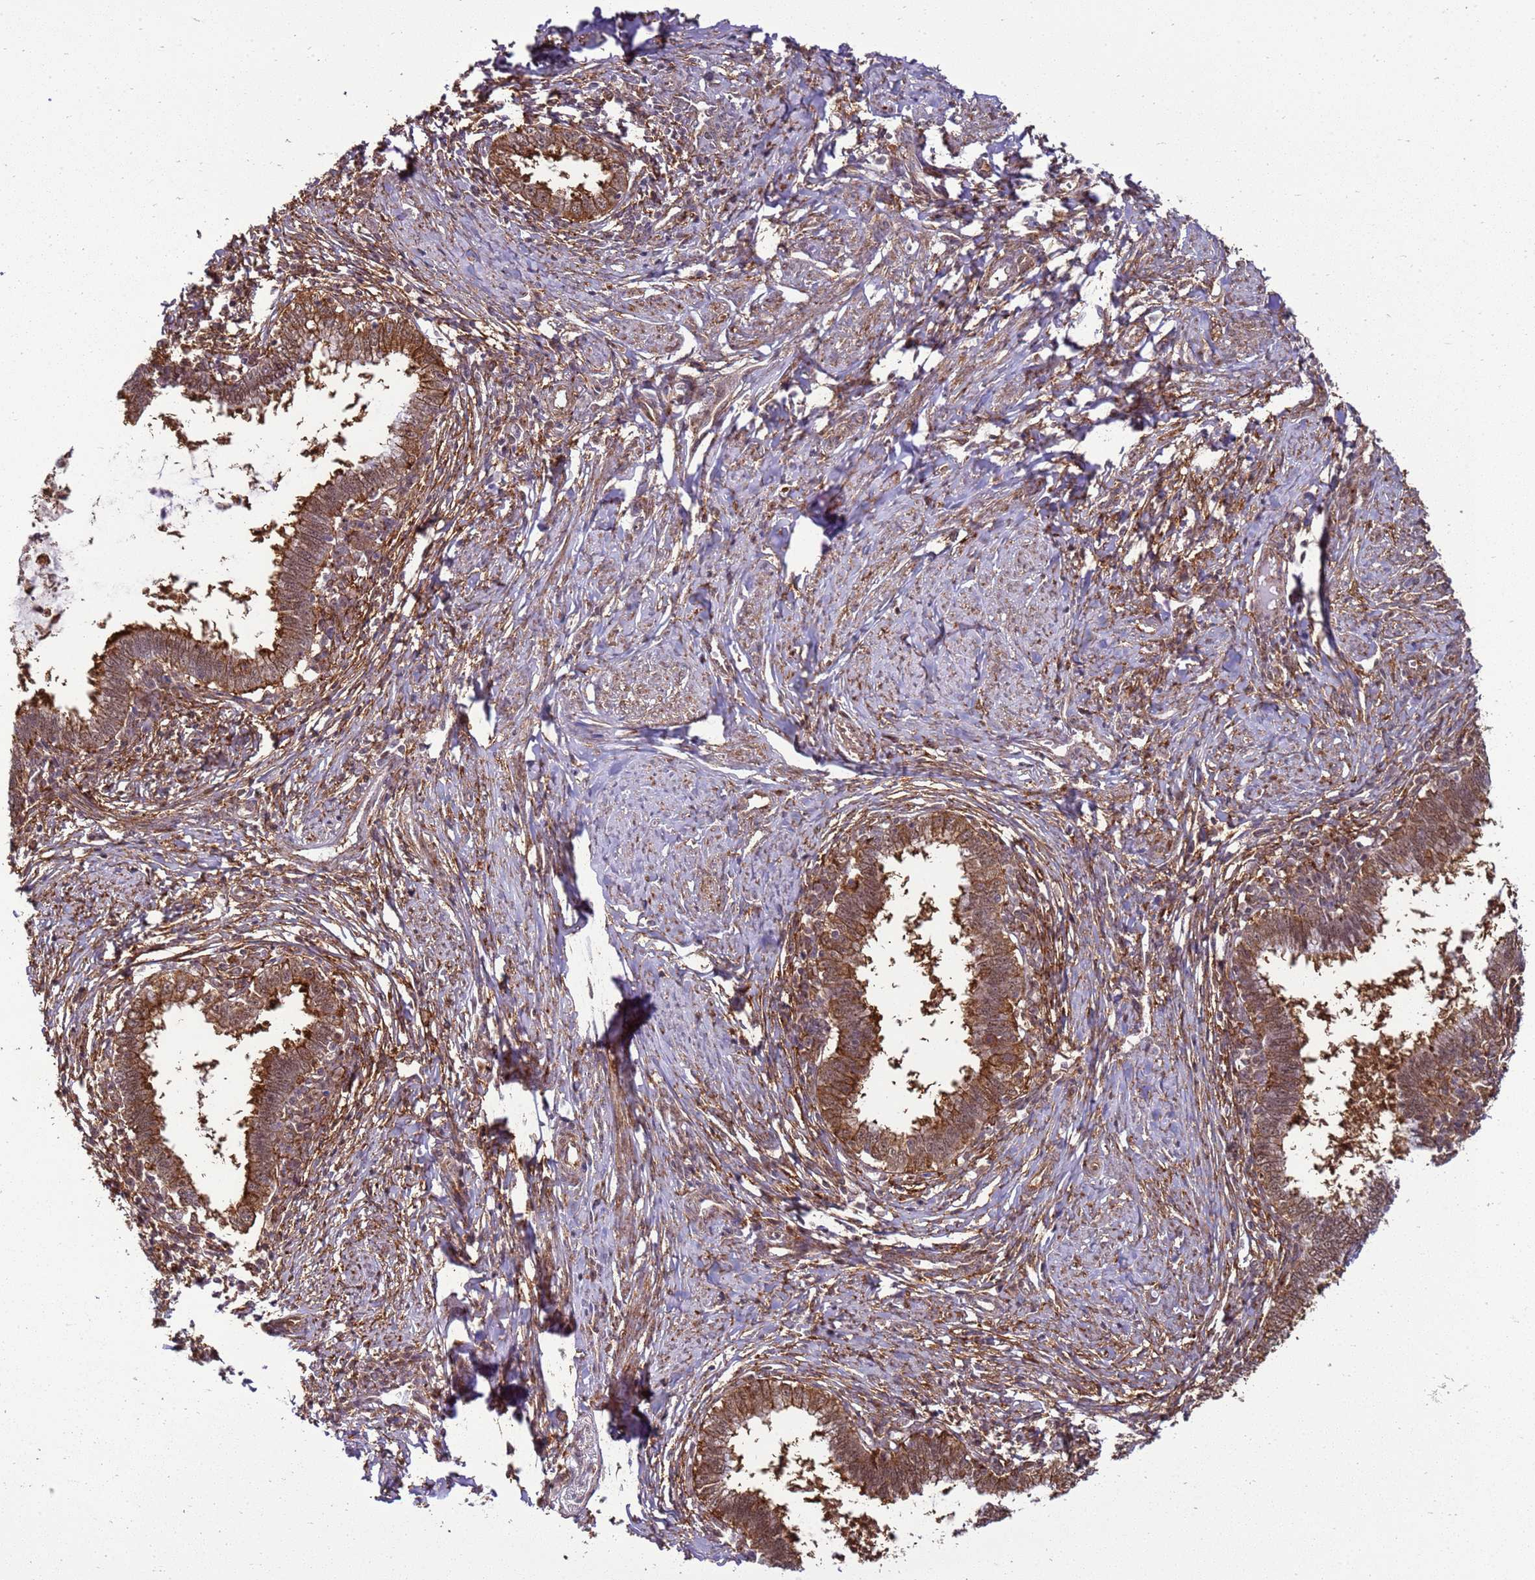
{"staining": {"intensity": "moderate", "quantity": ">75%", "location": "cytoplasmic/membranous"}, "tissue": "cervical cancer", "cell_type": "Tumor cells", "image_type": "cancer", "snomed": [{"axis": "morphology", "description": "Adenocarcinoma, NOS"}, {"axis": "topography", "description": "Cervix"}], "caption": "Immunohistochemistry histopathology image of human cervical cancer stained for a protein (brown), which exhibits medium levels of moderate cytoplasmic/membranous expression in about >75% of tumor cells.", "gene": "GABRE", "patient": {"sex": "female", "age": 36}}